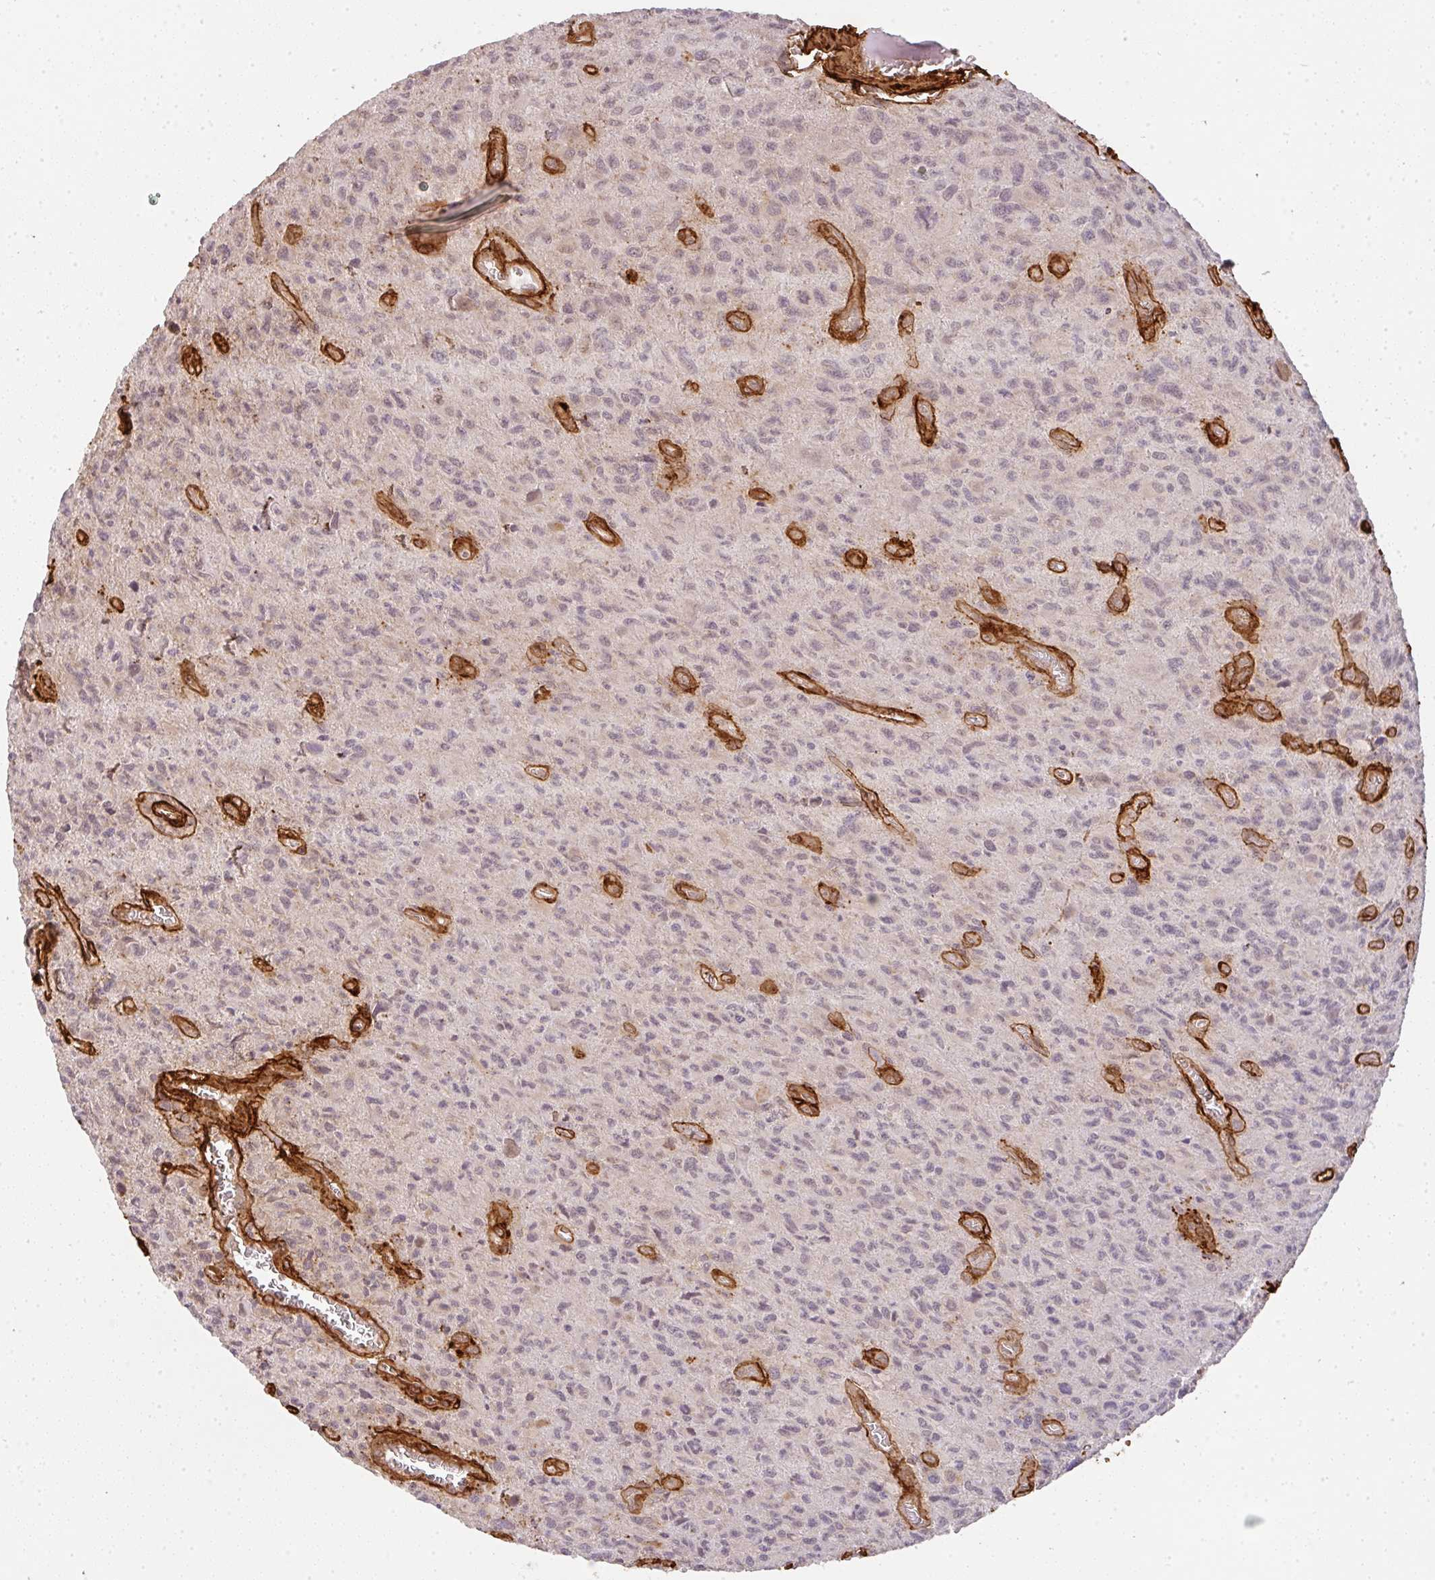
{"staining": {"intensity": "negative", "quantity": "none", "location": "none"}, "tissue": "glioma", "cell_type": "Tumor cells", "image_type": "cancer", "snomed": [{"axis": "morphology", "description": "Glioma, malignant, High grade"}, {"axis": "topography", "description": "Brain"}], "caption": "Tumor cells are negative for protein expression in human glioma. (DAB (3,3'-diaminobenzidine) immunohistochemistry visualized using brightfield microscopy, high magnification).", "gene": "COL3A1", "patient": {"sex": "male", "age": 76}}